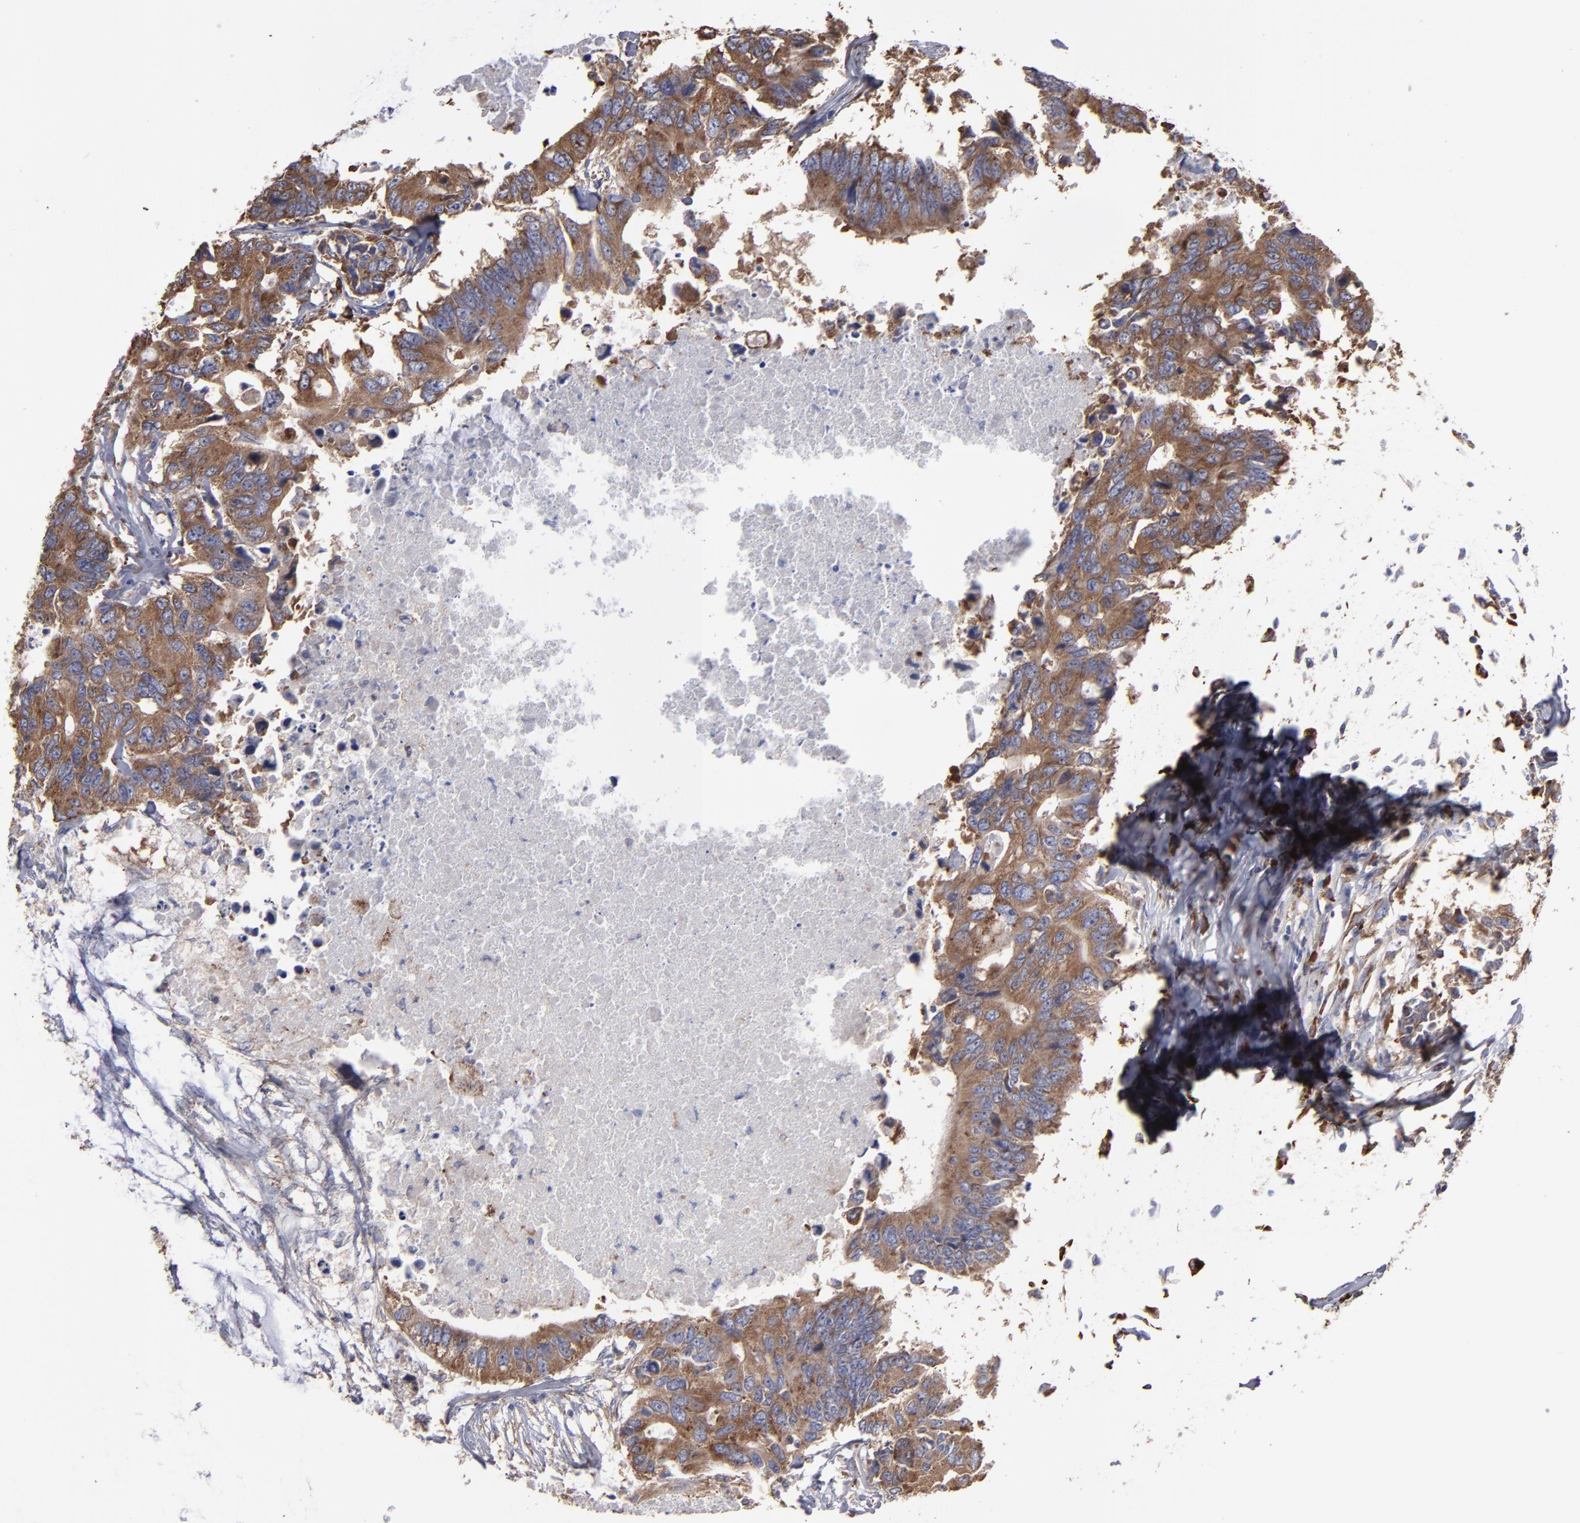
{"staining": {"intensity": "moderate", "quantity": ">75%", "location": "cytoplasmic/membranous"}, "tissue": "colorectal cancer", "cell_type": "Tumor cells", "image_type": "cancer", "snomed": [{"axis": "morphology", "description": "Adenocarcinoma, NOS"}, {"axis": "topography", "description": "Colon"}], "caption": "Moderate cytoplasmic/membranous positivity is seen in approximately >75% of tumor cells in adenocarcinoma (colorectal).", "gene": "SND1", "patient": {"sex": "male", "age": 71}}